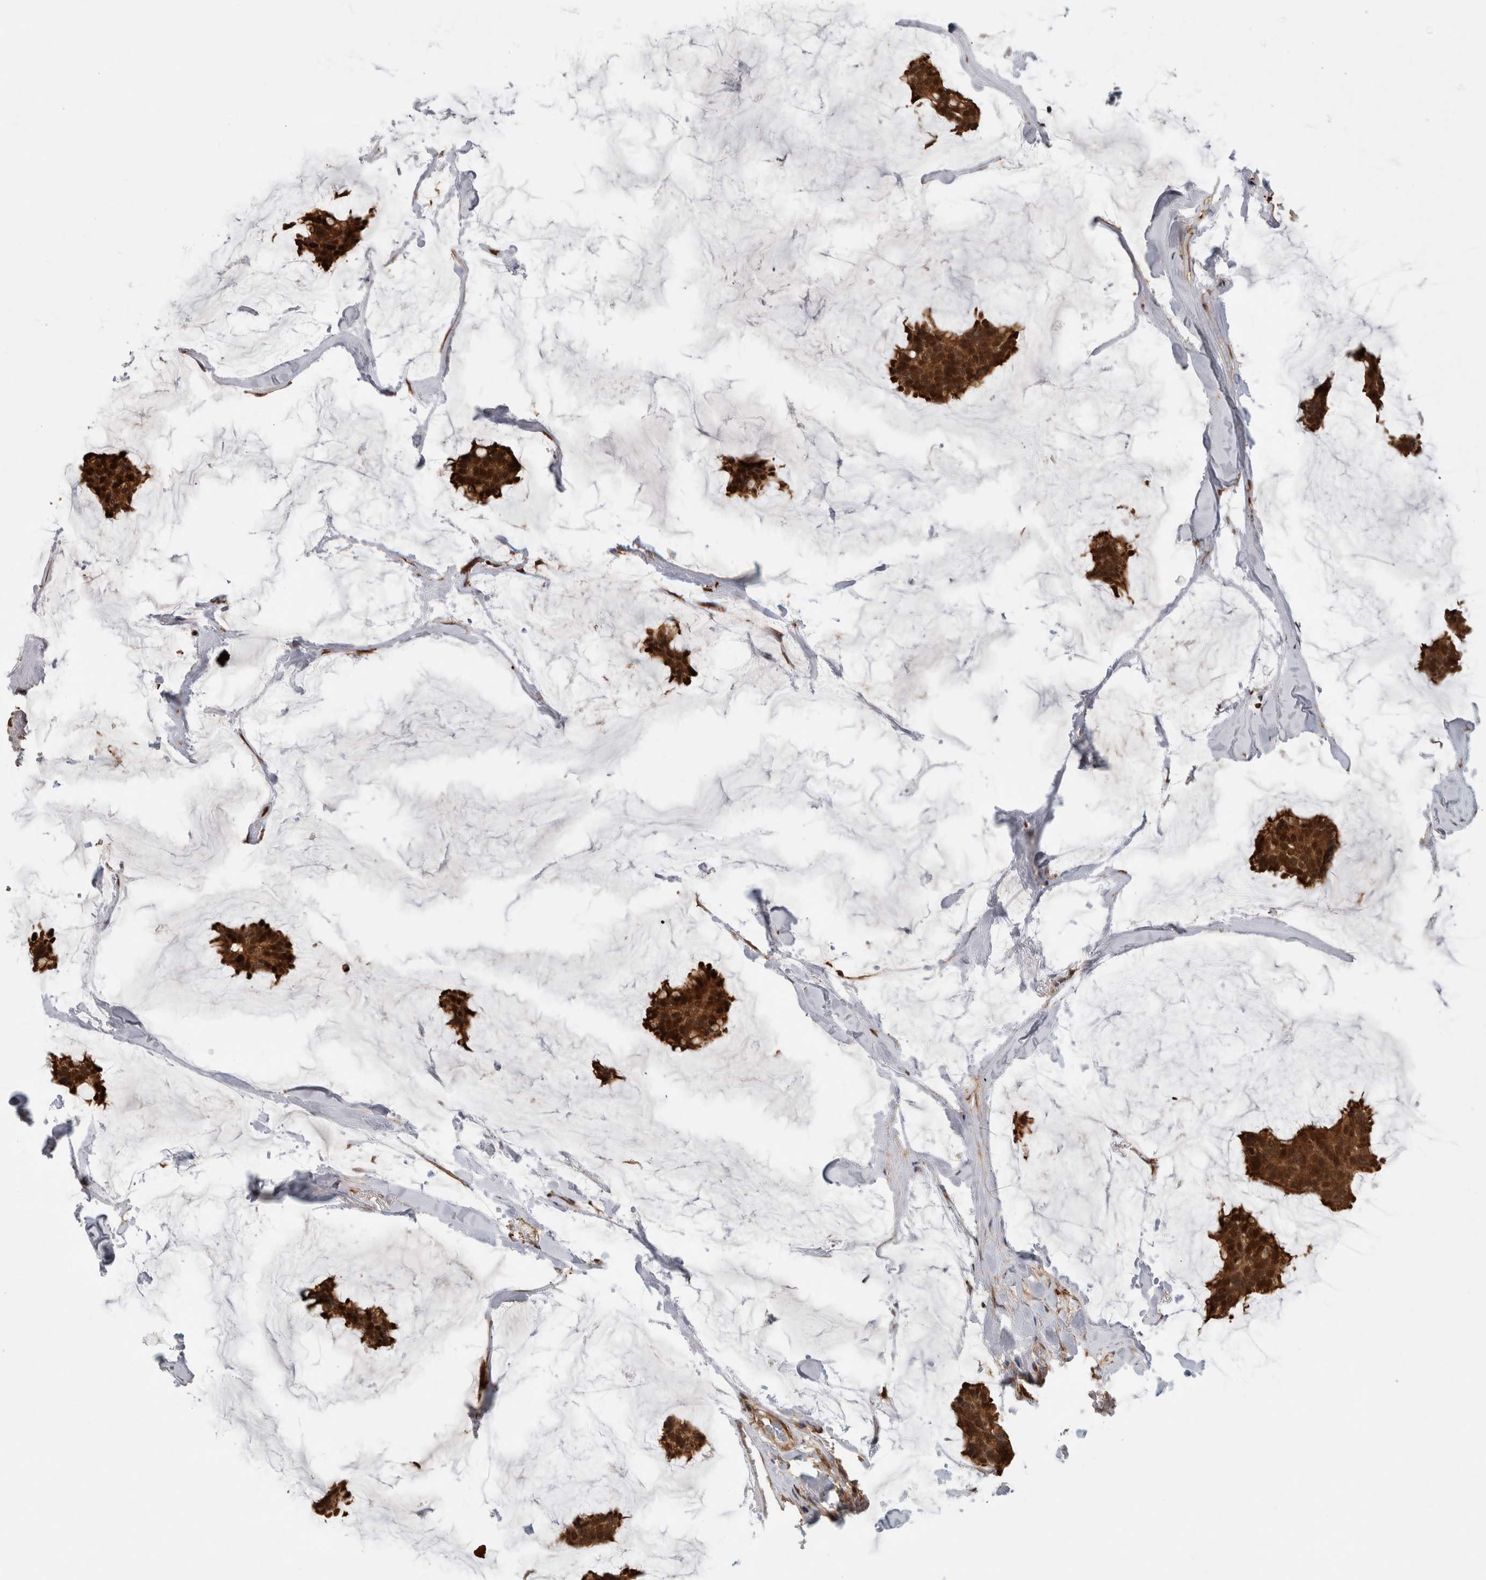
{"staining": {"intensity": "strong", "quantity": ">75%", "location": "cytoplasmic/membranous,nuclear"}, "tissue": "breast cancer", "cell_type": "Tumor cells", "image_type": "cancer", "snomed": [{"axis": "morphology", "description": "Duct carcinoma"}, {"axis": "topography", "description": "Breast"}], "caption": "A micrograph of human breast cancer (invasive ductal carcinoma) stained for a protein exhibits strong cytoplasmic/membranous and nuclear brown staining in tumor cells.", "gene": "ASTN2", "patient": {"sex": "female", "age": 93}}